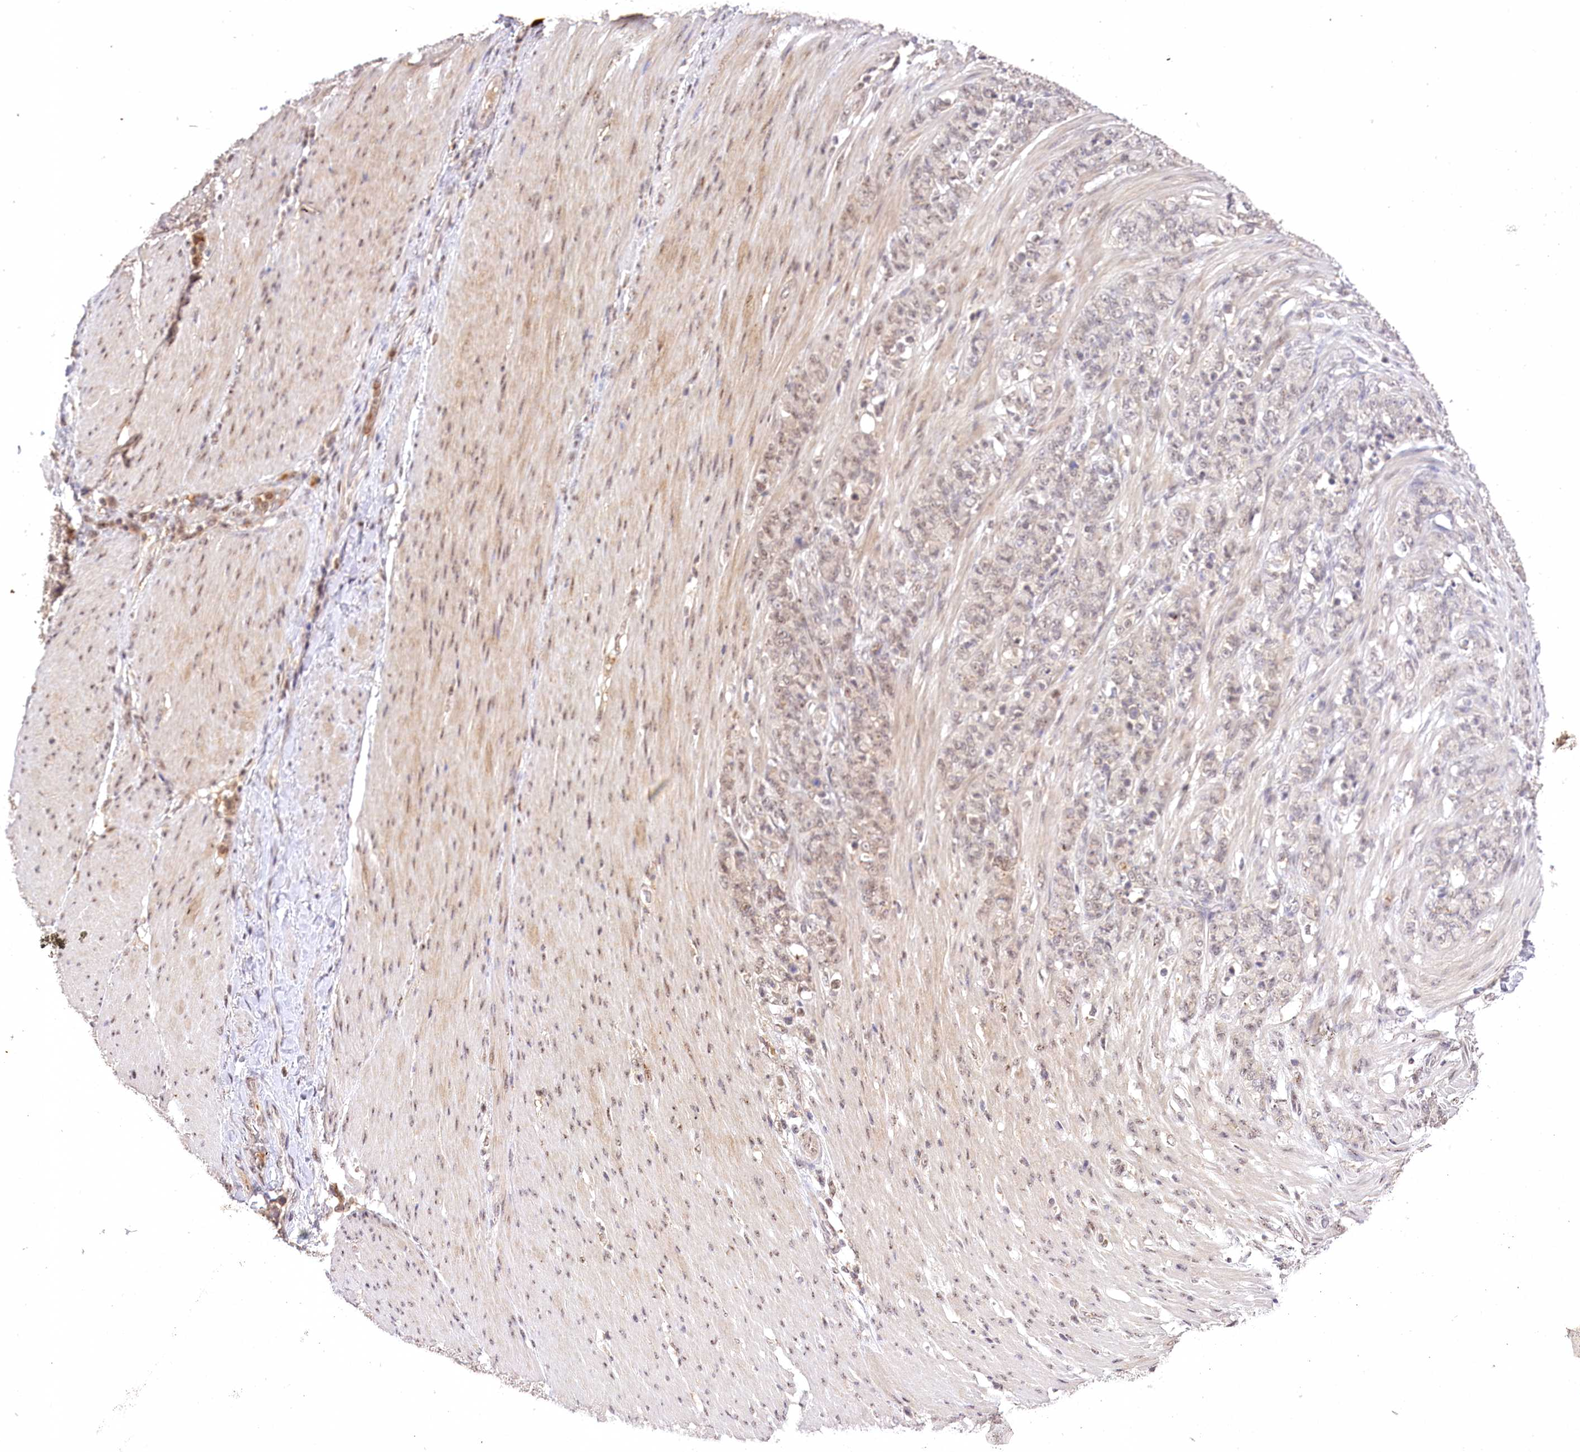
{"staining": {"intensity": "weak", "quantity": "<25%", "location": "nuclear"}, "tissue": "stomach cancer", "cell_type": "Tumor cells", "image_type": "cancer", "snomed": [{"axis": "morphology", "description": "Adenocarcinoma, NOS"}, {"axis": "topography", "description": "Stomach"}], "caption": "This is an immunohistochemistry (IHC) histopathology image of human stomach cancer (adenocarcinoma). There is no staining in tumor cells.", "gene": "PYROXD1", "patient": {"sex": "female", "age": 79}}